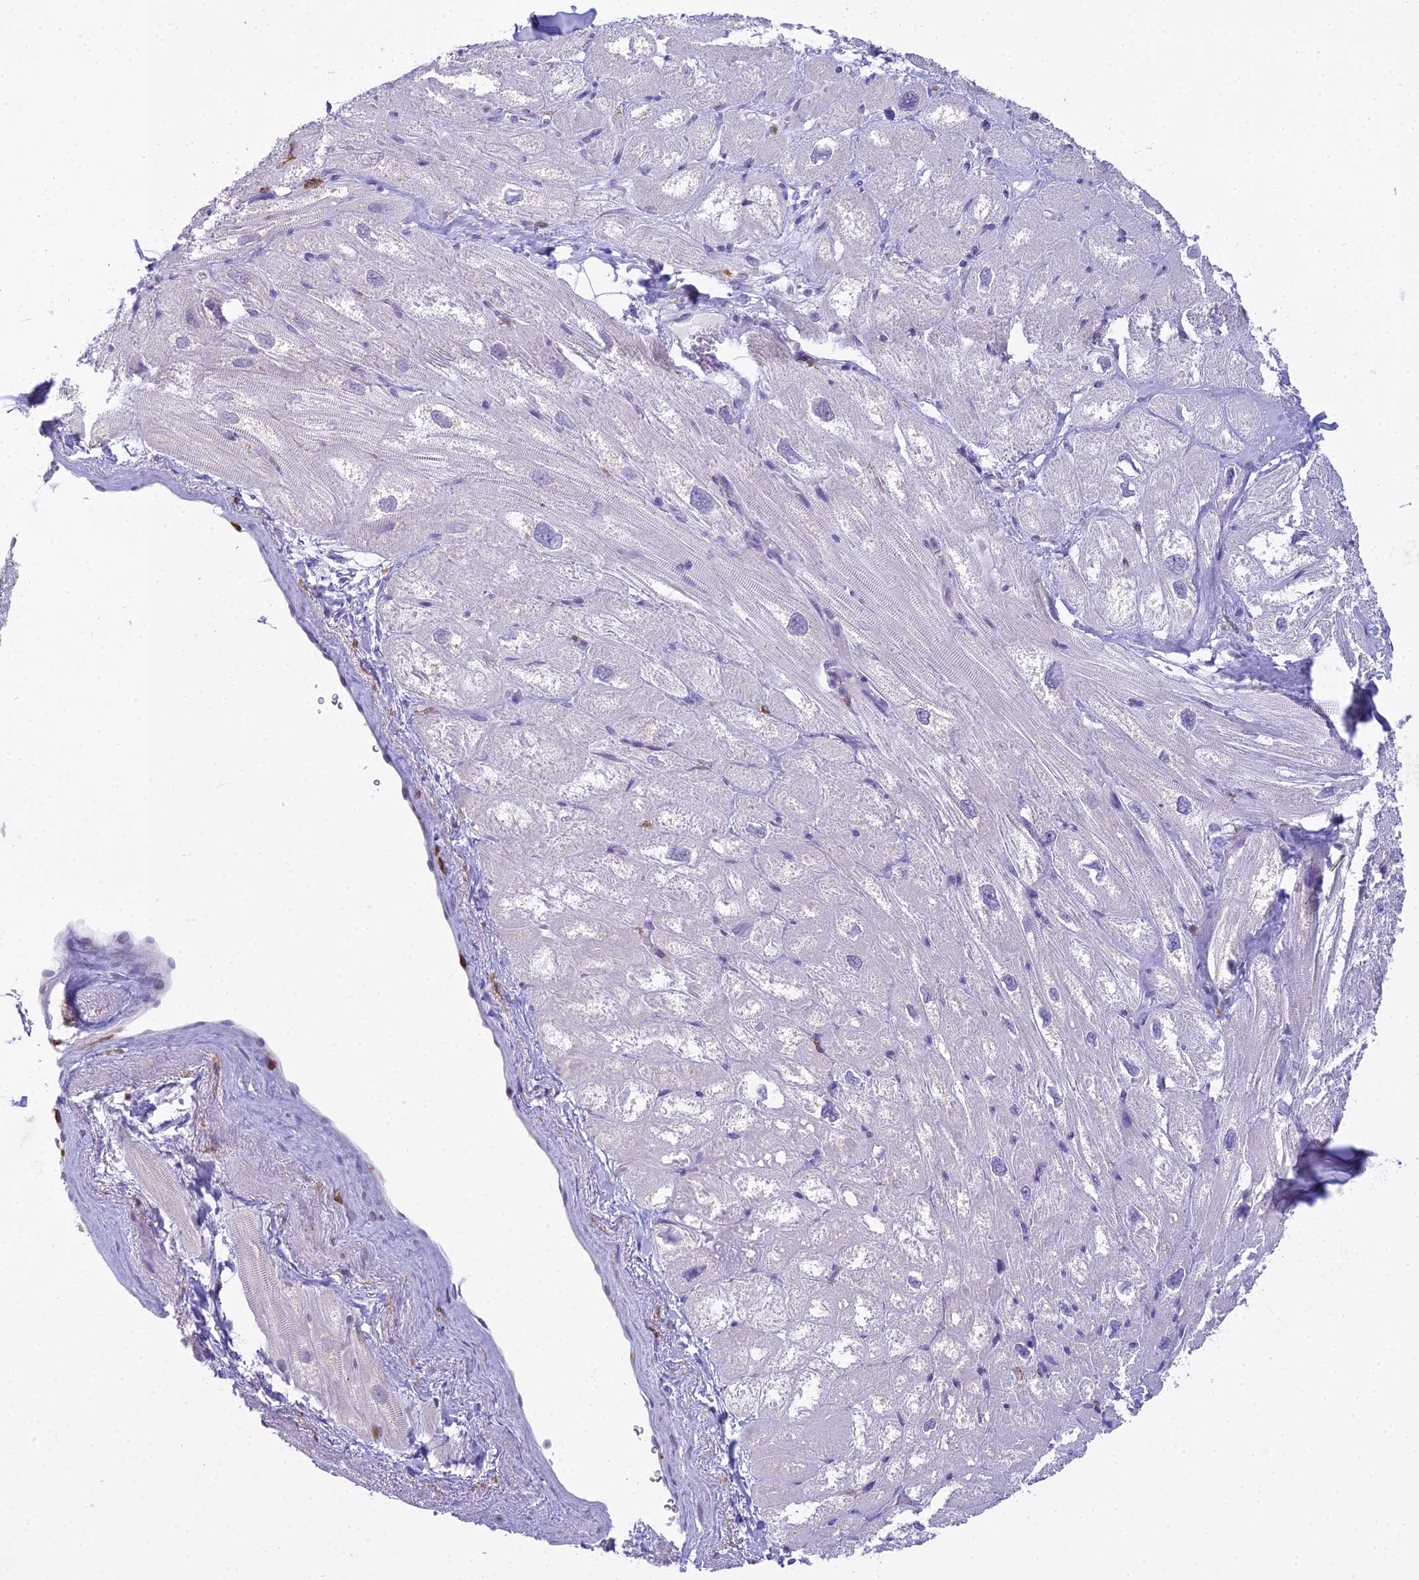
{"staining": {"intensity": "negative", "quantity": "none", "location": "none"}, "tissue": "heart muscle", "cell_type": "Cardiomyocytes", "image_type": "normal", "snomed": [{"axis": "morphology", "description": "Normal tissue, NOS"}, {"axis": "topography", "description": "Heart"}], "caption": "High magnification brightfield microscopy of benign heart muscle stained with DAB (3,3'-diaminobenzidine) (brown) and counterstained with hematoxylin (blue): cardiomyocytes show no significant staining.", "gene": "UBE2G1", "patient": {"sex": "male", "age": 50}}